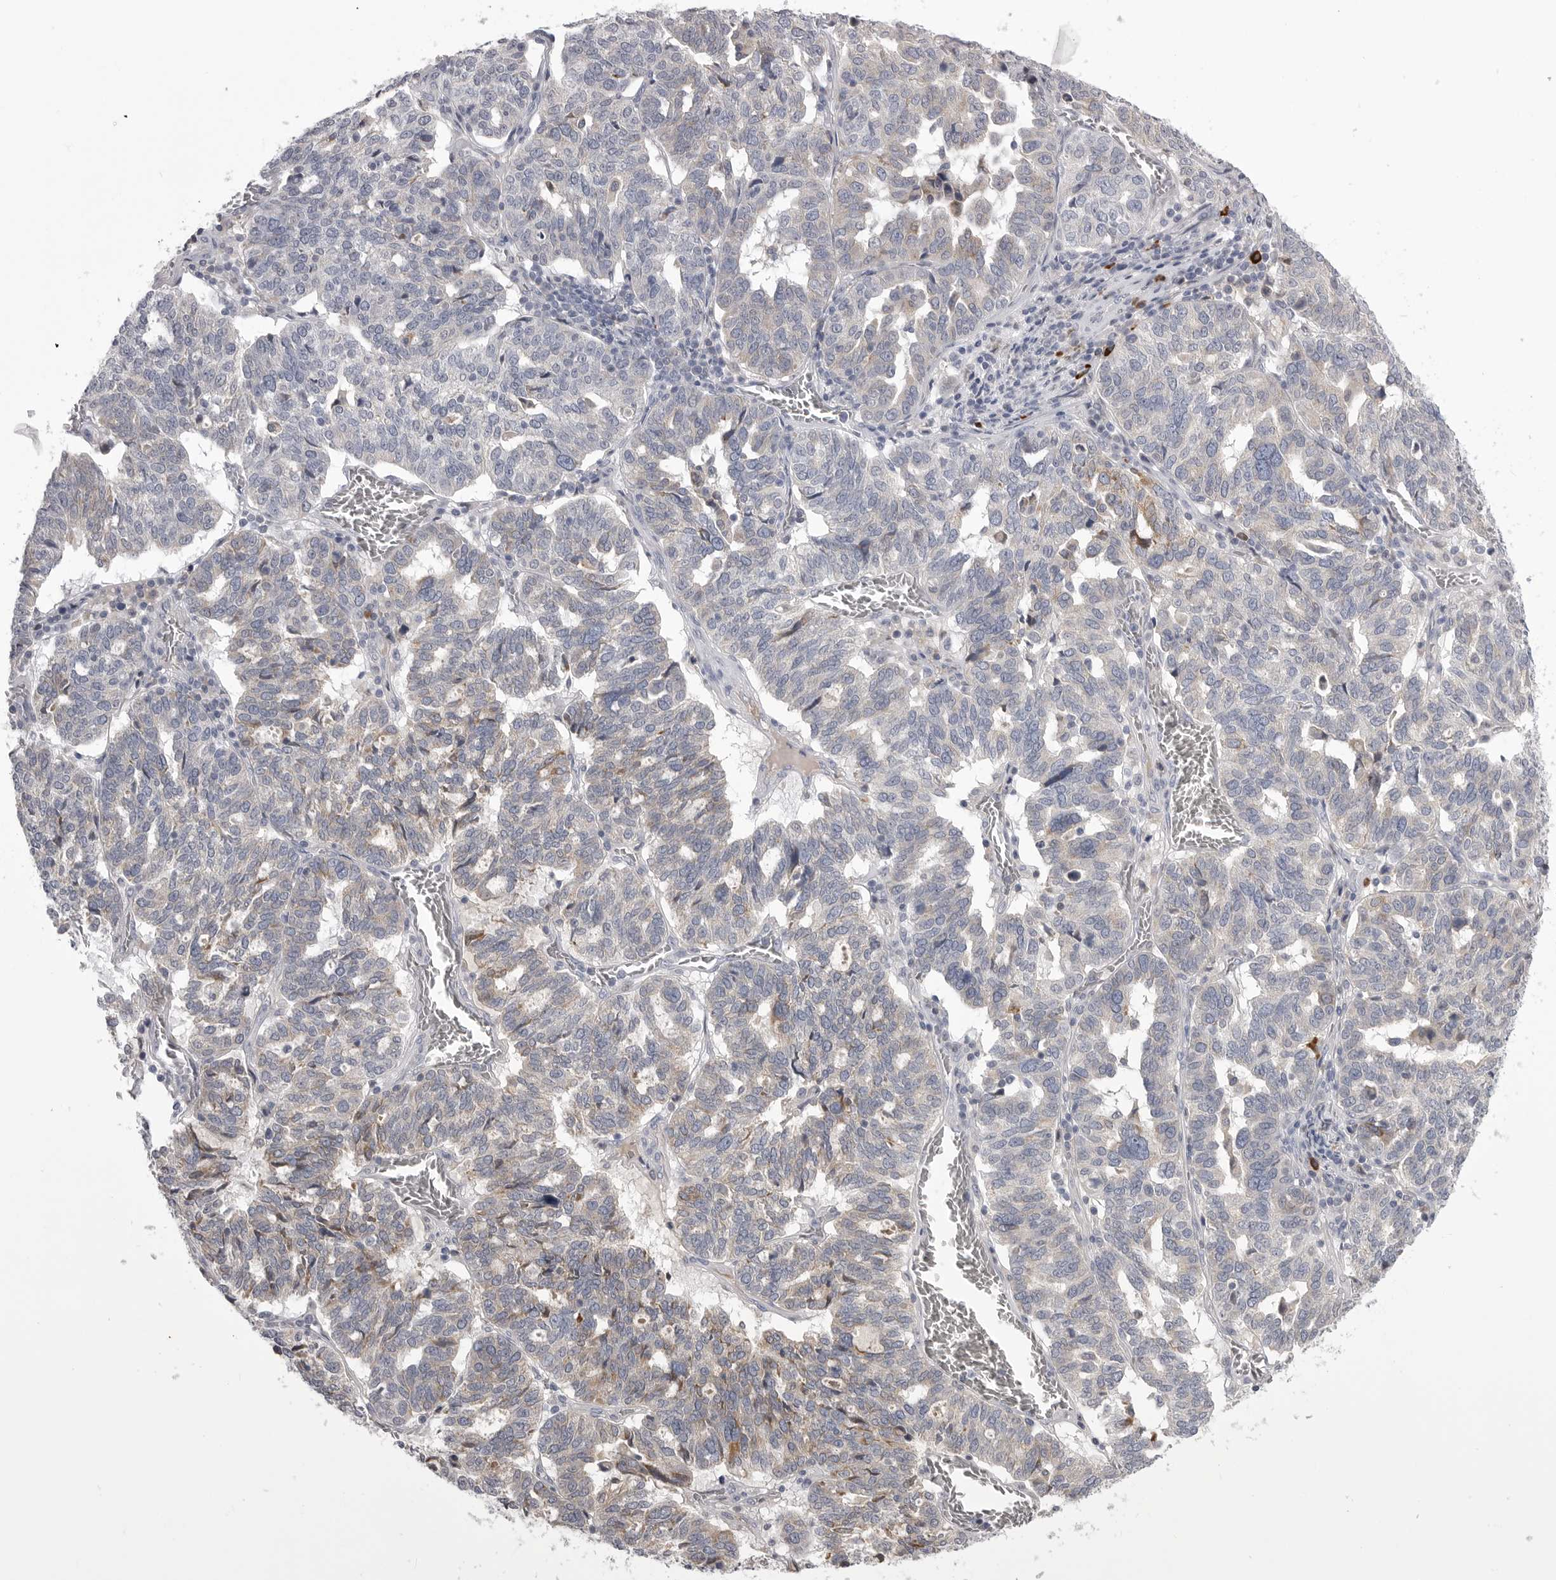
{"staining": {"intensity": "negative", "quantity": "none", "location": "none"}, "tissue": "ovarian cancer", "cell_type": "Tumor cells", "image_type": "cancer", "snomed": [{"axis": "morphology", "description": "Cystadenocarcinoma, serous, NOS"}, {"axis": "topography", "description": "Ovary"}], "caption": "Image shows no significant protein expression in tumor cells of ovarian cancer (serous cystadenocarcinoma).", "gene": "FKBP2", "patient": {"sex": "female", "age": 59}}